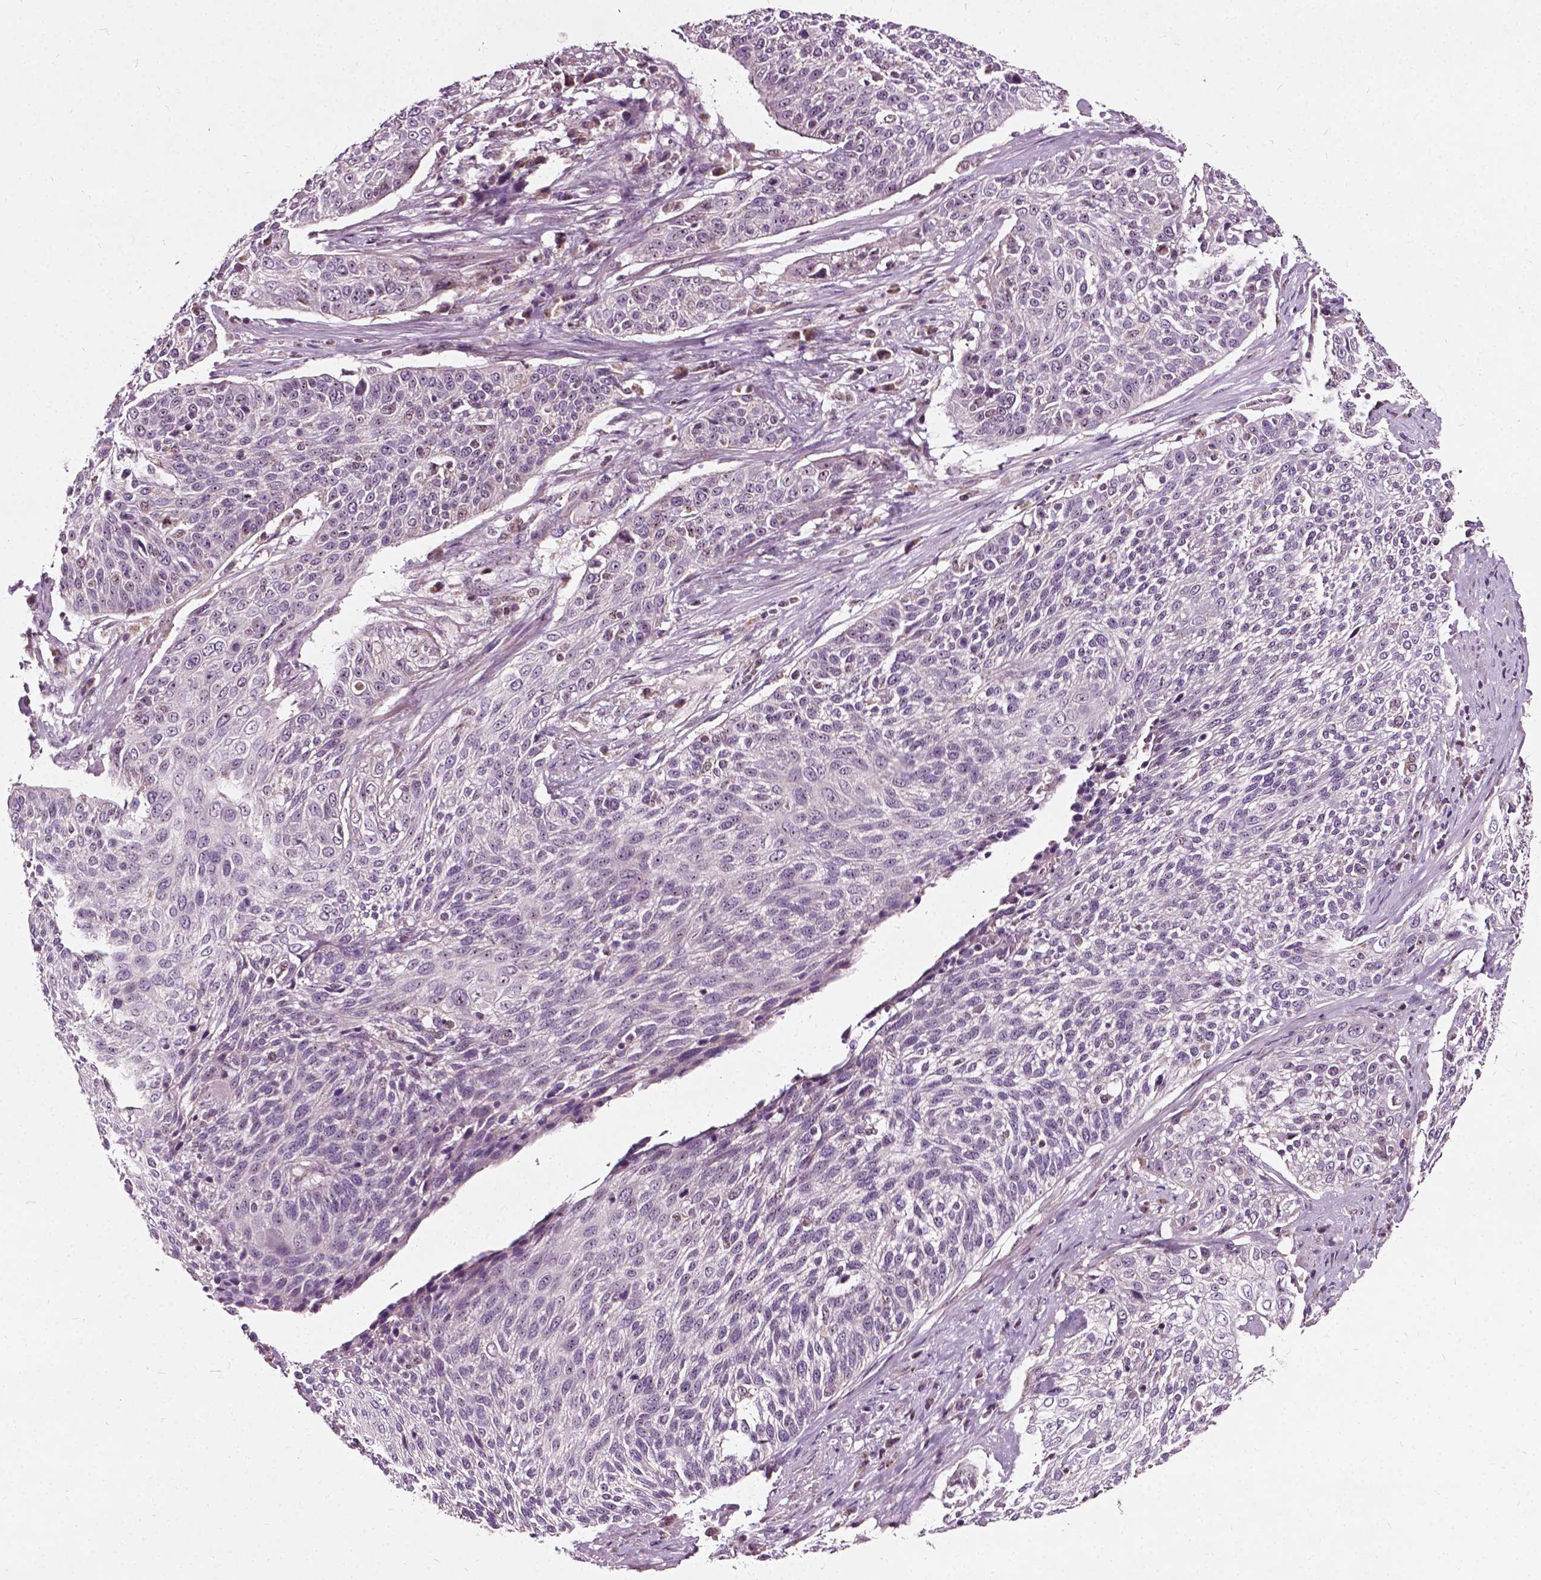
{"staining": {"intensity": "negative", "quantity": "none", "location": "none"}, "tissue": "cervical cancer", "cell_type": "Tumor cells", "image_type": "cancer", "snomed": [{"axis": "morphology", "description": "Squamous cell carcinoma, NOS"}, {"axis": "topography", "description": "Cervix"}], "caption": "Immunohistochemical staining of human cervical cancer reveals no significant staining in tumor cells.", "gene": "ODF3L2", "patient": {"sex": "female", "age": 31}}